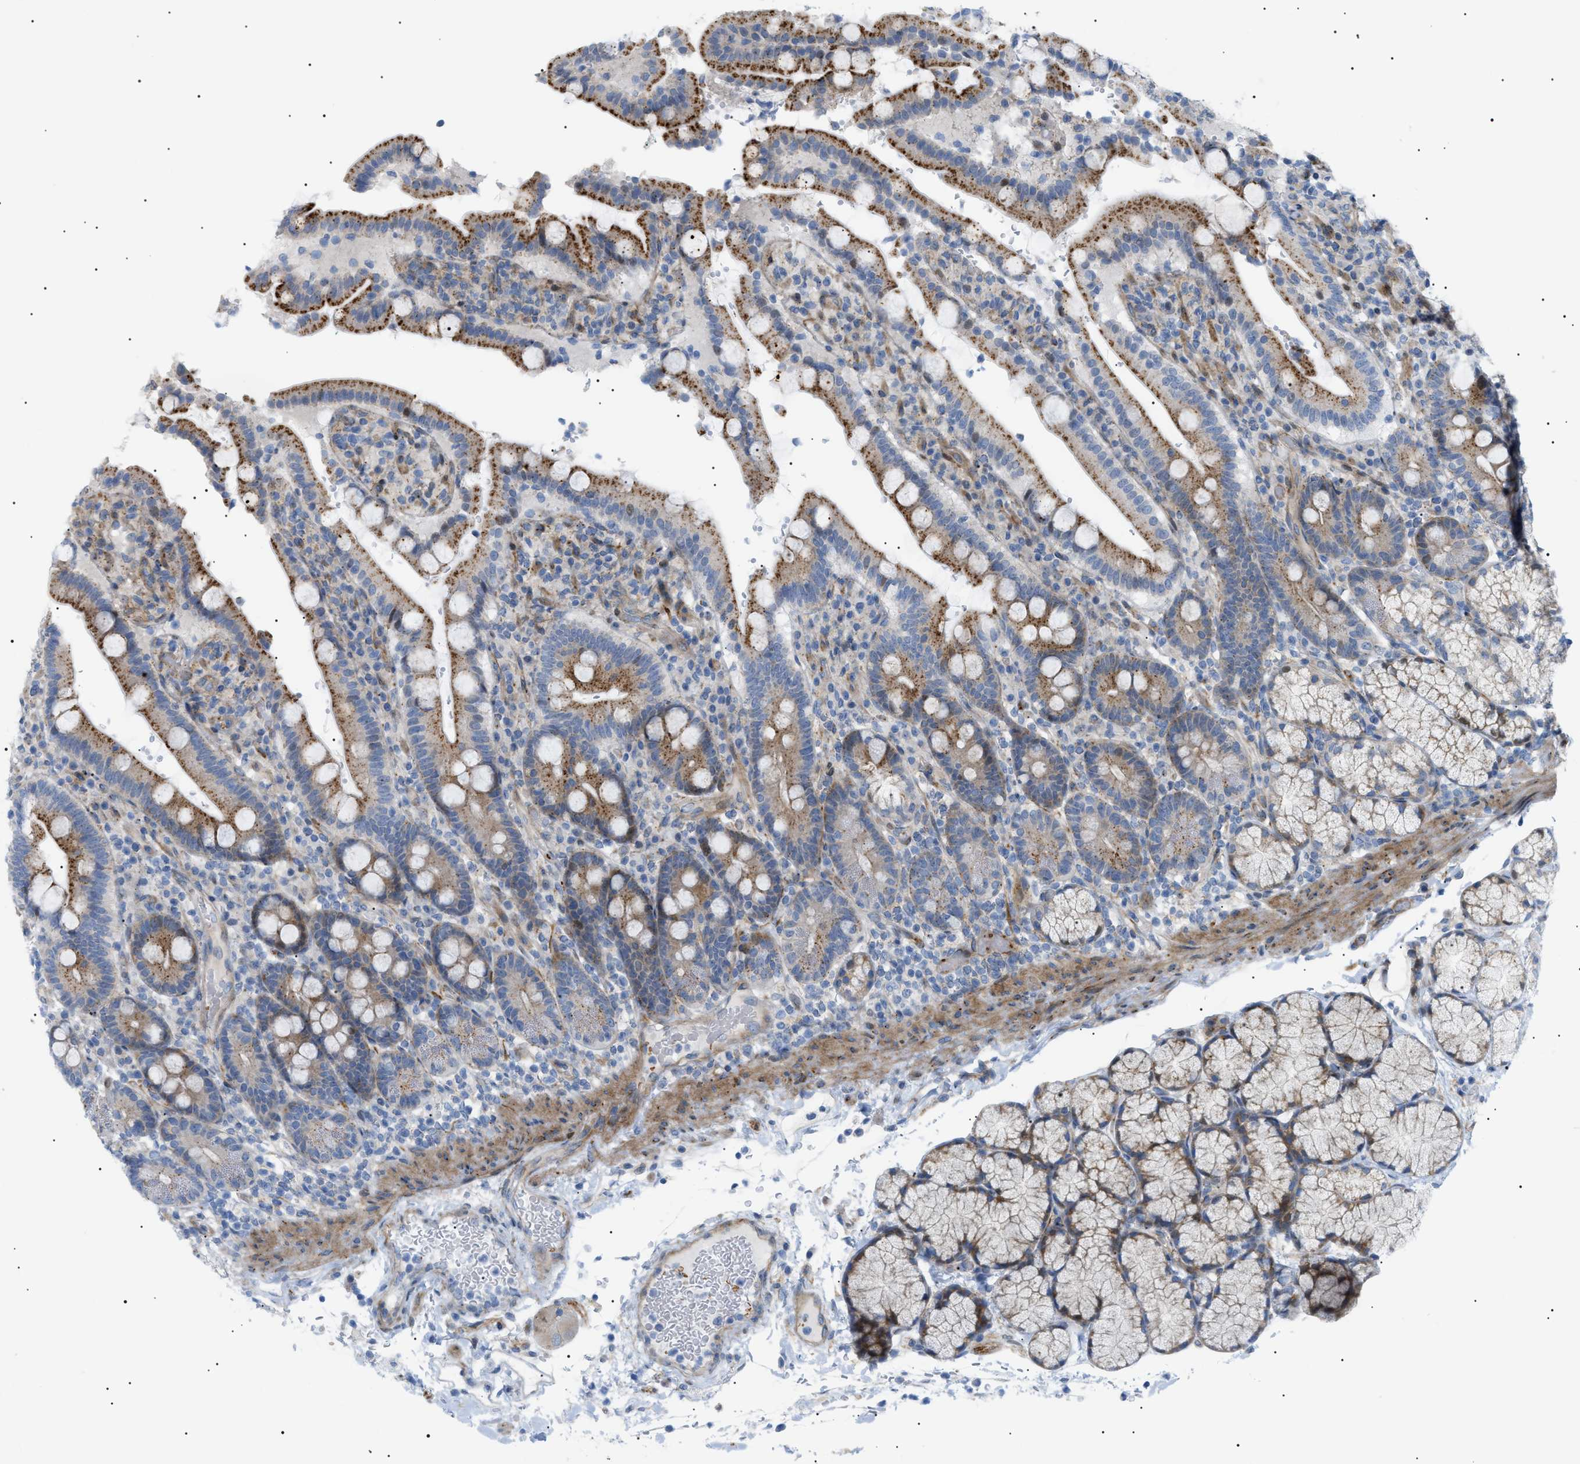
{"staining": {"intensity": "strong", "quantity": ">75%", "location": "cytoplasmic/membranous"}, "tissue": "duodenum", "cell_type": "Glandular cells", "image_type": "normal", "snomed": [{"axis": "morphology", "description": "Normal tissue, NOS"}, {"axis": "topography", "description": "Small intestine, NOS"}], "caption": "Immunohistochemistry (IHC) staining of benign duodenum, which shows high levels of strong cytoplasmic/membranous positivity in about >75% of glandular cells indicating strong cytoplasmic/membranous protein expression. The staining was performed using DAB (3,3'-diaminobenzidine) (brown) for protein detection and nuclei were counterstained in hematoxylin (blue).", "gene": "SFXN5", "patient": {"sex": "female", "age": 71}}